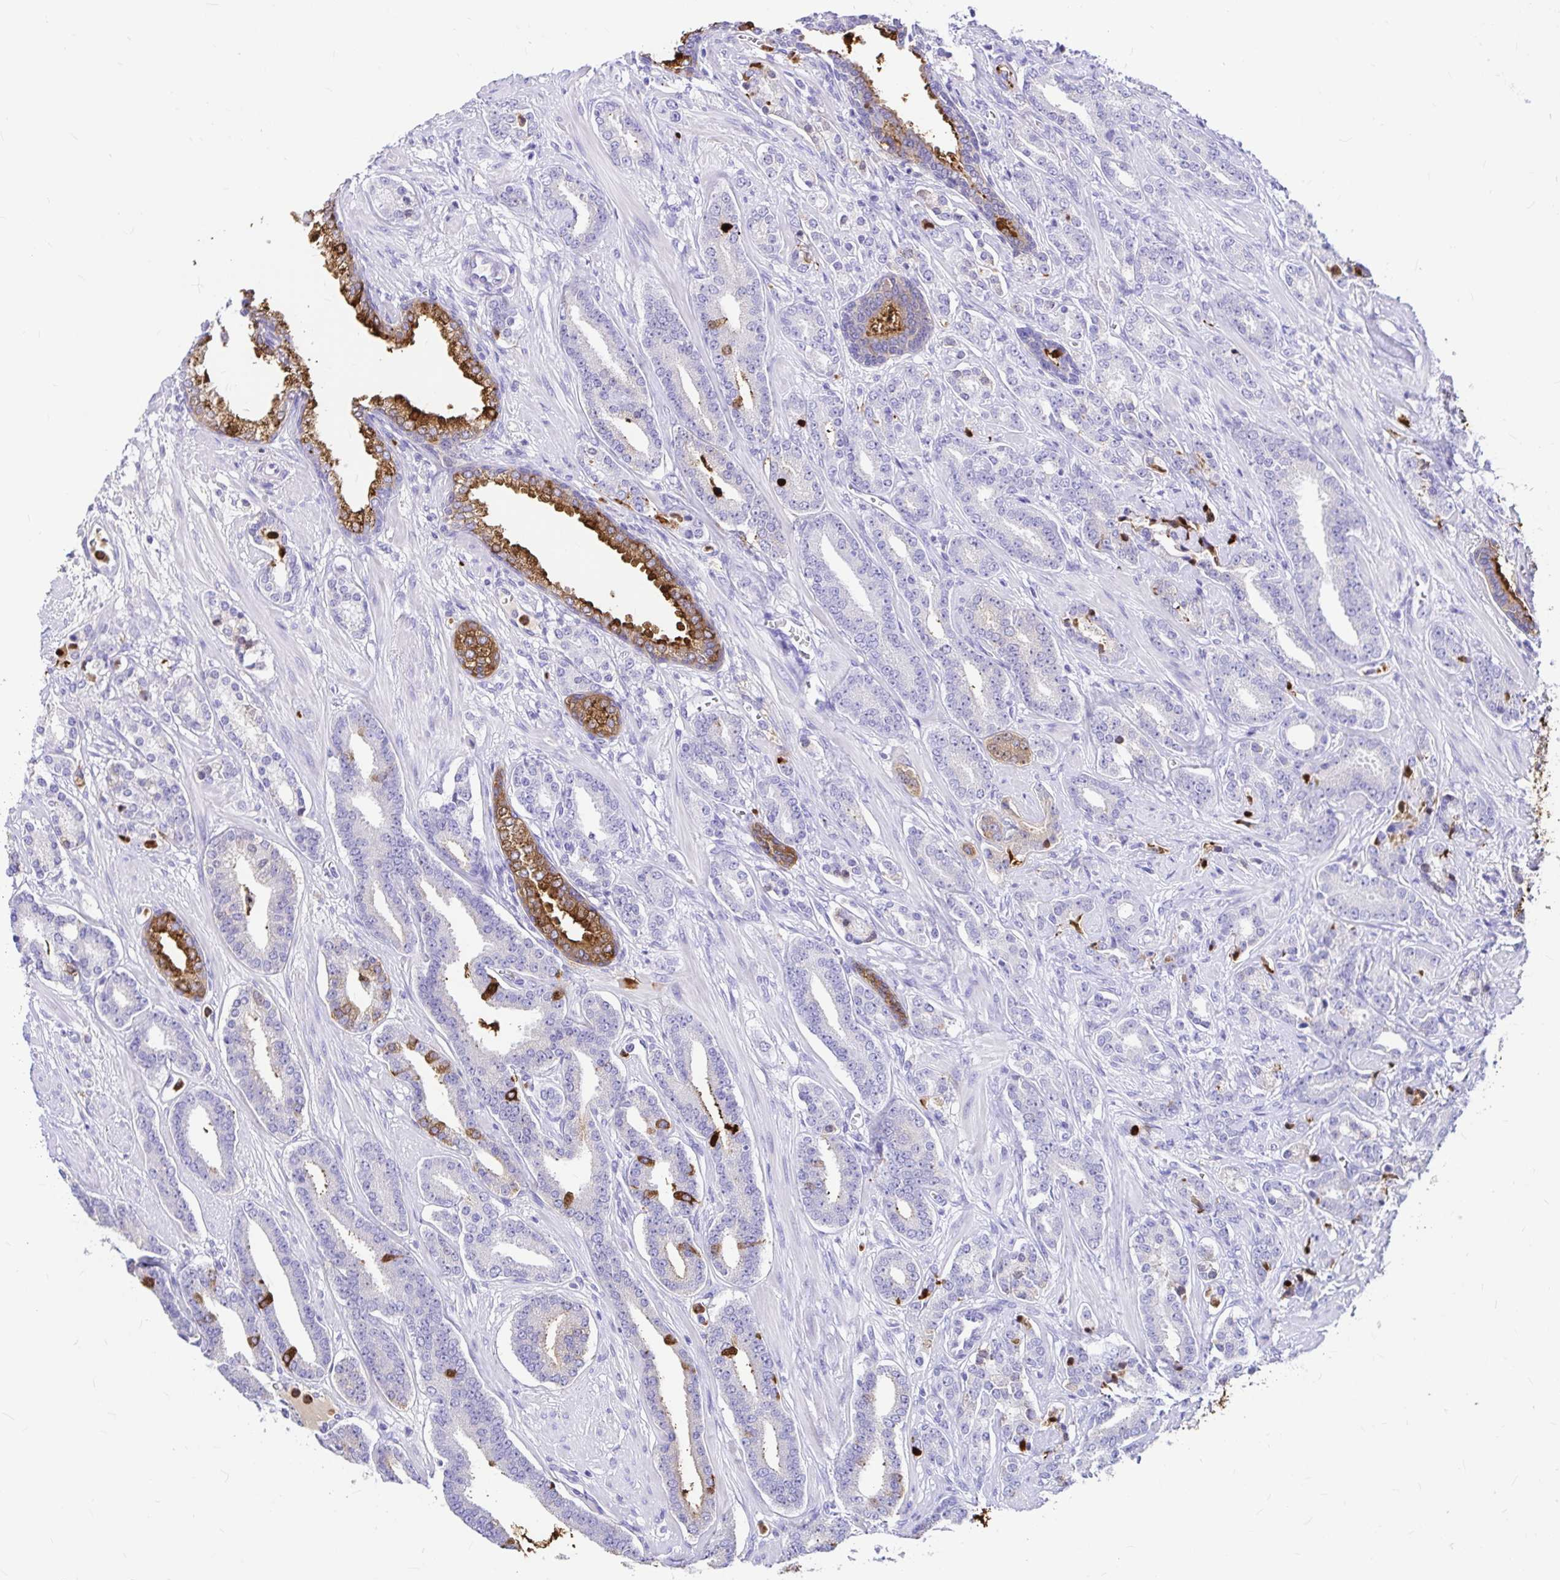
{"staining": {"intensity": "moderate", "quantity": "<25%", "location": "cytoplasmic/membranous"}, "tissue": "prostate cancer", "cell_type": "Tumor cells", "image_type": "cancer", "snomed": [{"axis": "morphology", "description": "Adenocarcinoma, High grade"}, {"axis": "topography", "description": "Prostate"}], "caption": "Protein staining shows moderate cytoplasmic/membranous staining in about <25% of tumor cells in prostate cancer (high-grade adenocarcinoma).", "gene": "CLEC1B", "patient": {"sex": "male", "age": 60}}